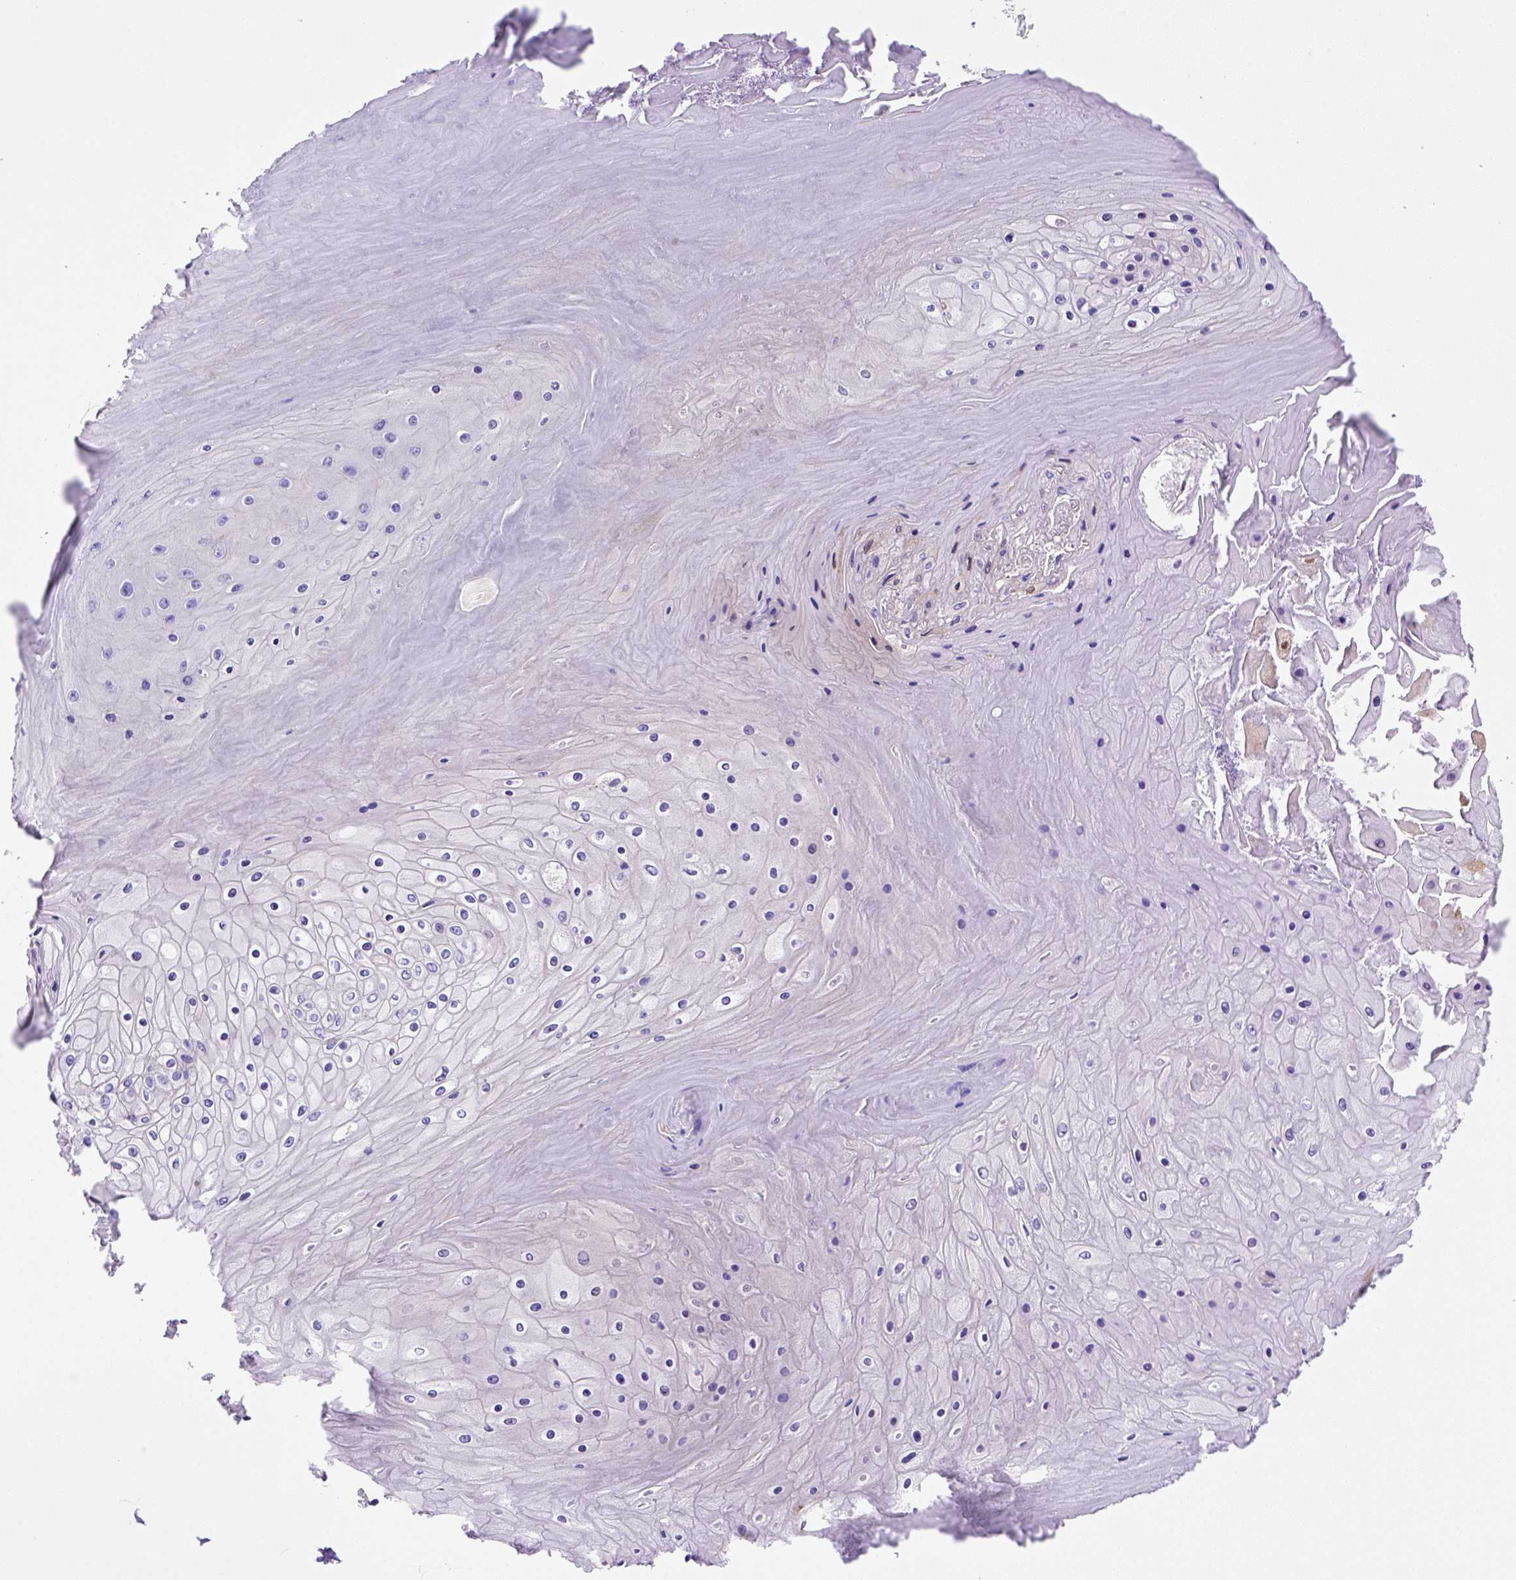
{"staining": {"intensity": "weak", "quantity": "25%-75%", "location": "cytoplasmic/membranous"}, "tissue": "skin cancer", "cell_type": "Tumor cells", "image_type": "cancer", "snomed": [{"axis": "morphology", "description": "Squamous cell carcinoma, NOS"}, {"axis": "topography", "description": "Skin"}], "caption": "High-power microscopy captured an immunohistochemistry (IHC) image of skin cancer, revealing weak cytoplasmic/membranous positivity in about 25%-75% of tumor cells. Ihc stains the protein of interest in brown and the nuclei are stained blue.", "gene": "PEX12", "patient": {"sex": "male", "age": 62}}